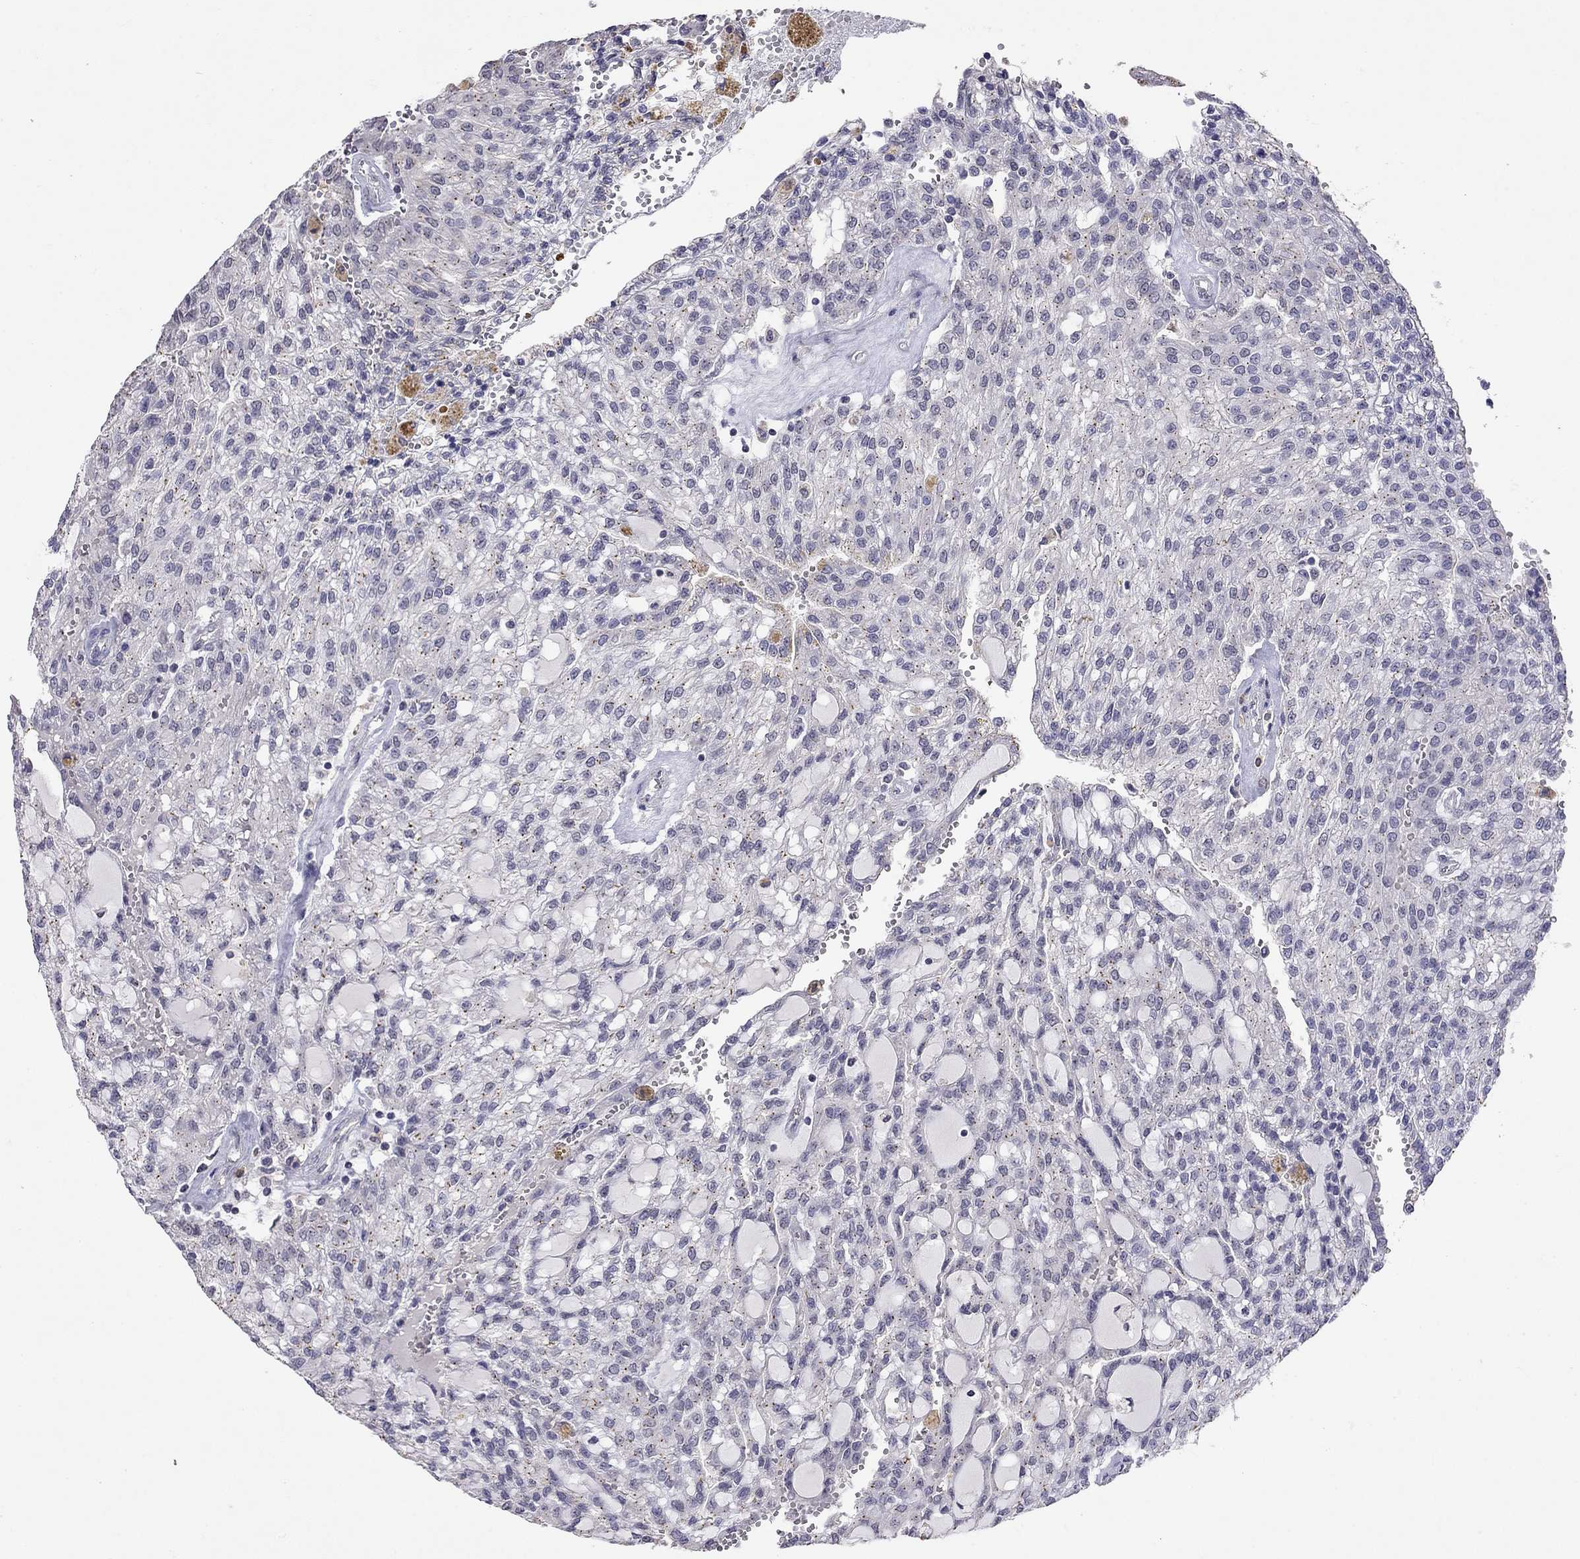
{"staining": {"intensity": "negative", "quantity": "none", "location": "none"}, "tissue": "renal cancer", "cell_type": "Tumor cells", "image_type": "cancer", "snomed": [{"axis": "morphology", "description": "Adenocarcinoma, NOS"}, {"axis": "topography", "description": "Kidney"}], "caption": "Tumor cells are negative for brown protein staining in renal cancer.", "gene": "WNK3", "patient": {"sex": "male", "age": 63}}